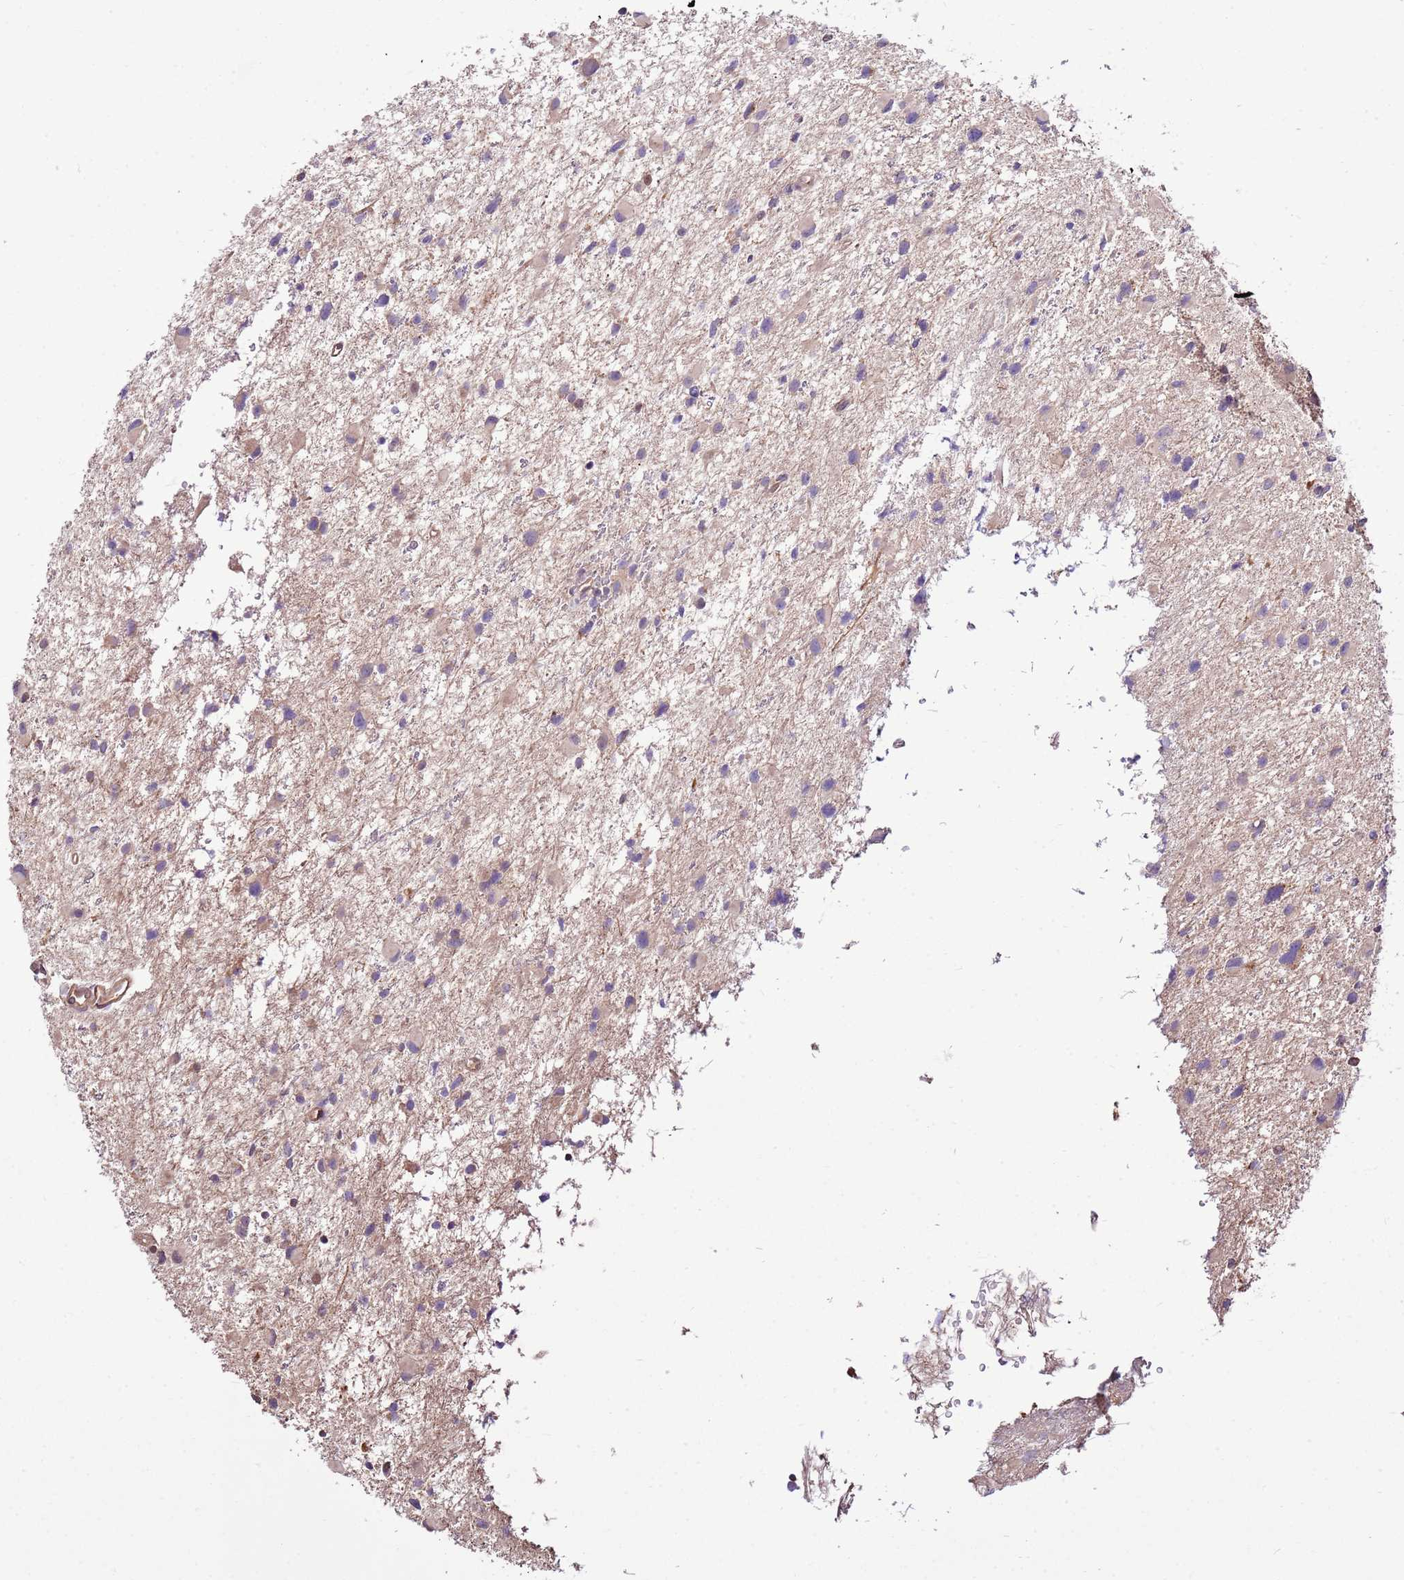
{"staining": {"intensity": "weak", "quantity": "<25%", "location": "cytoplasmic/membranous"}, "tissue": "glioma", "cell_type": "Tumor cells", "image_type": "cancer", "snomed": [{"axis": "morphology", "description": "Glioma, malignant, Low grade"}, {"axis": "topography", "description": "Brain"}], "caption": "Photomicrograph shows no protein expression in tumor cells of malignant glioma (low-grade) tissue. Nuclei are stained in blue.", "gene": "BBS5", "patient": {"sex": "female", "age": 32}}